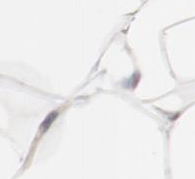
{"staining": {"intensity": "negative", "quantity": "none", "location": "none"}, "tissue": "adipose tissue", "cell_type": "Adipocytes", "image_type": "normal", "snomed": [{"axis": "morphology", "description": "Normal tissue, NOS"}, {"axis": "morphology", "description": "Duct carcinoma"}, {"axis": "topography", "description": "Breast"}, {"axis": "topography", "description": "Adipose tissue"}], "caption": "High power microscopy image of an IHC photomicrograph of unremarkable adipose tissue, revealing no significant expression in adipocytes.", "gene": "CBL", "patient": {"sex": "female", "age": 37}}